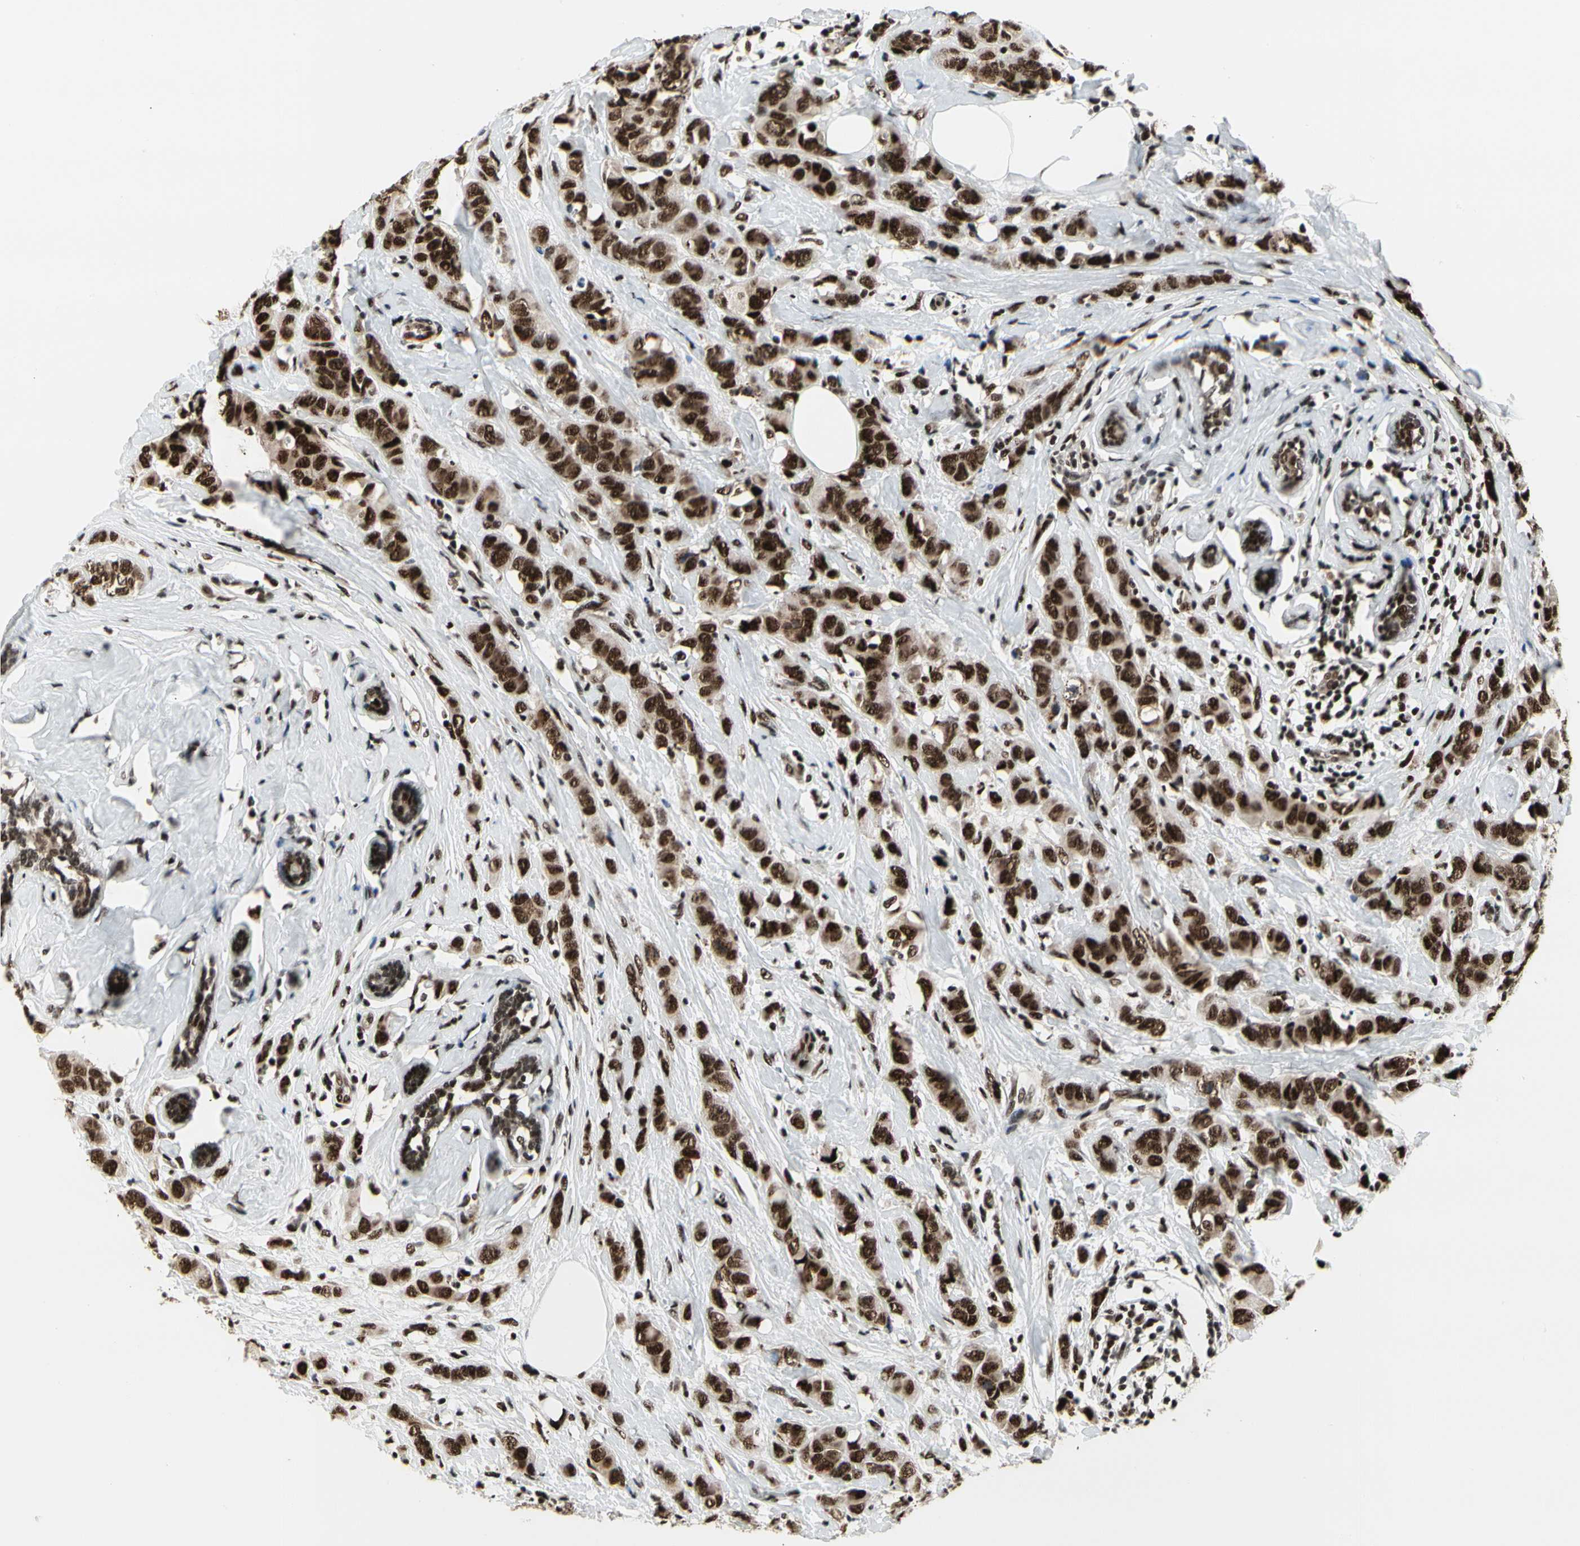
{"staining": {"intensity": "strong", "quantity": ">75%", "location": "nuclear"}, "tissue": "breast cancer", "cell_type": "Tumor cells", "image_type": "cancer", "snomed": [{"axis": "morphology", "description": "Normal tissue, NOS"}, {"axis": "morphology", "description": "Duct carcinoma"}, {"axis": "topography", "description": "Breast"}], "caption": "Protein expression analysis of human breast infiltrating ductal carcinoma reveals strong nuclear staining in approximately >75% of tumor cells.", "gene": "SRSF11", "patient": {"sex": "female", "age": 50}}